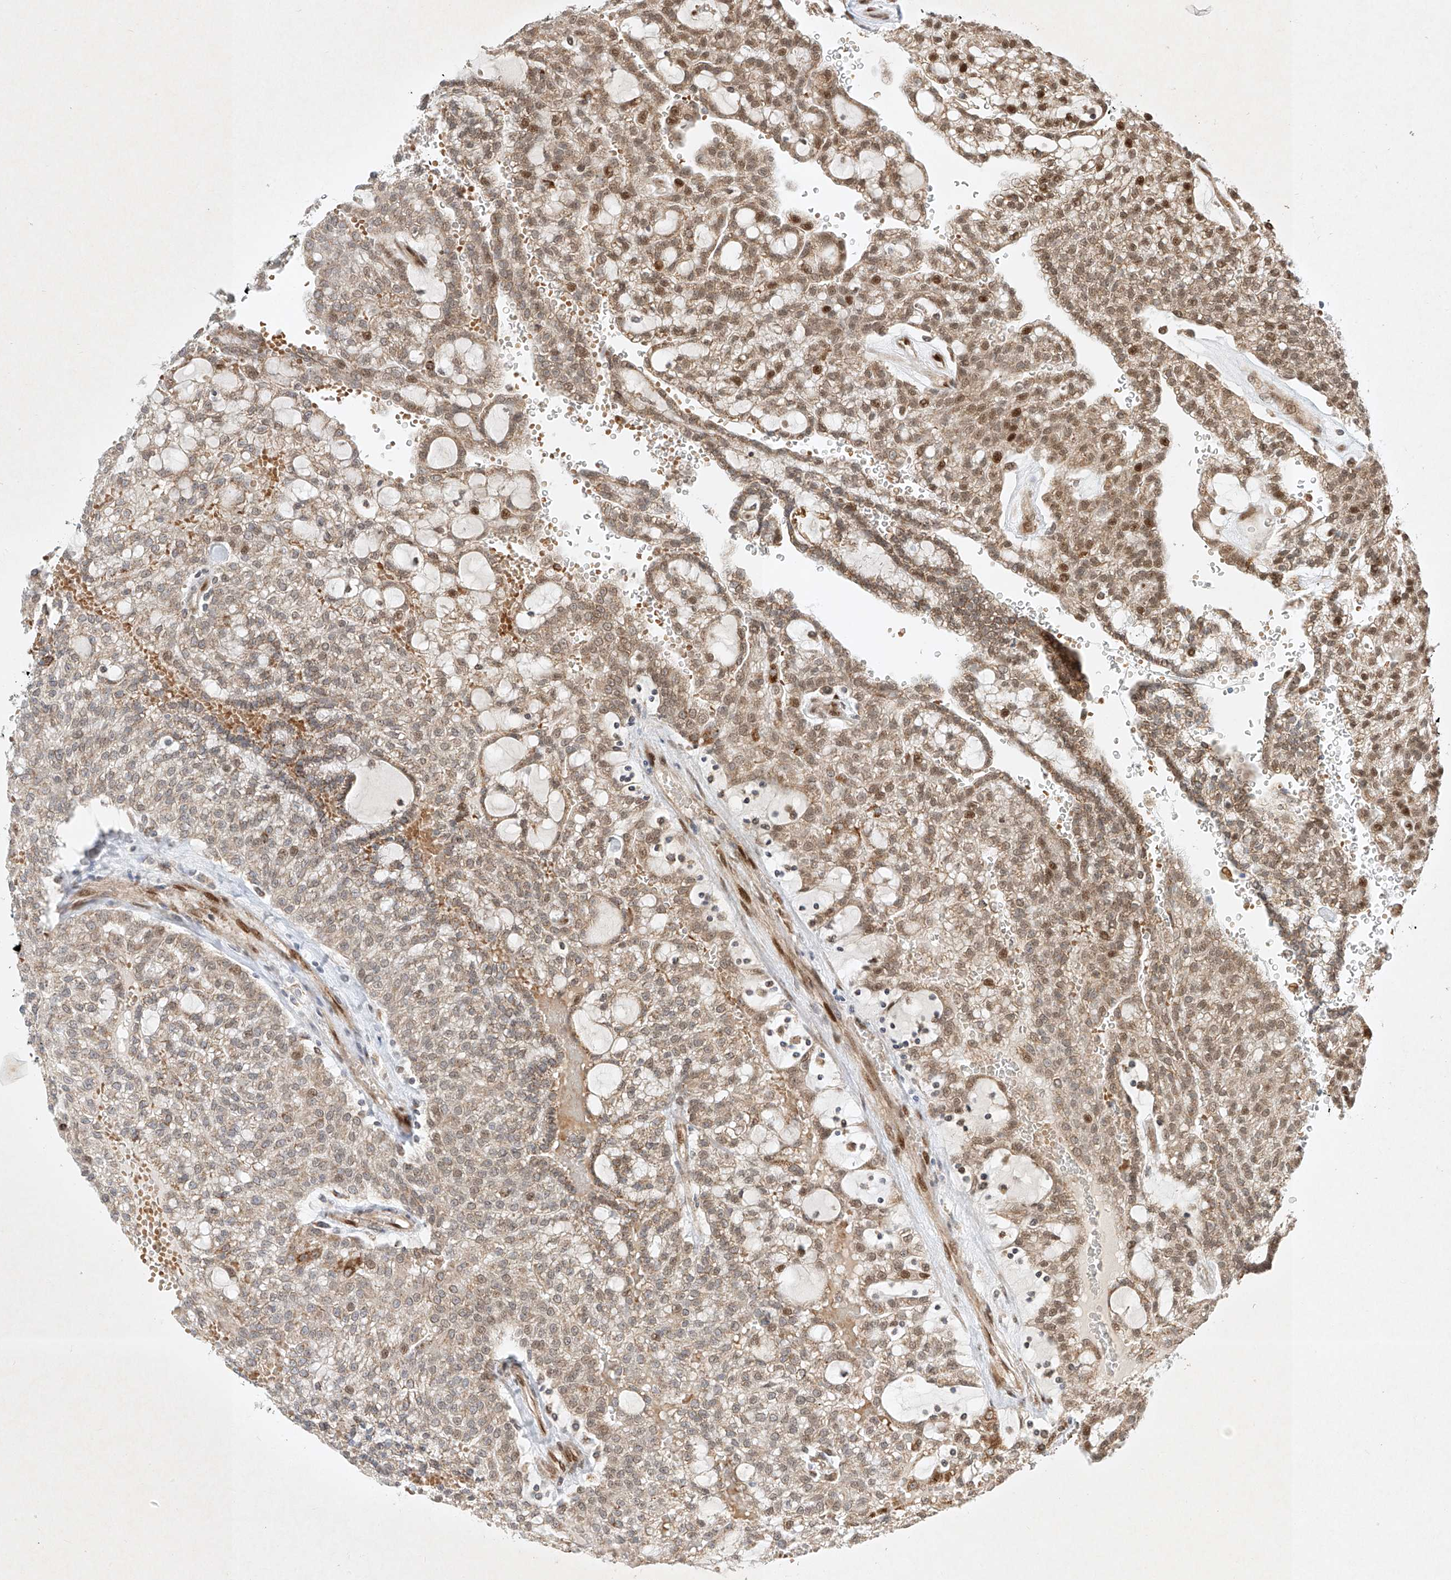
{"staining": {"intensity": "moderate", "quantity": "25%-75%", "location": "cytoplasmic/membranous,nuclear"}, "tissue": "renal cancer", "cell_type": "Tumor cells", "image_type": "cancer", "snomed": [{"axis": "morphology", "description": "Adenocarcinoma, NOS"}, {"axis": "topography", "description": "Kidney"}], "caption": "Immunohistochemistry micrograph of renal cancer (adenocarcinoma) stained for a protein (brown), which exhibits medium levels of moderate cytoplasmic/membranous and nuclear positivity in approximately 25%-75% of tumor cells.", "gene": "EPG5", "patient": {"sex": "male", "age": 63}}